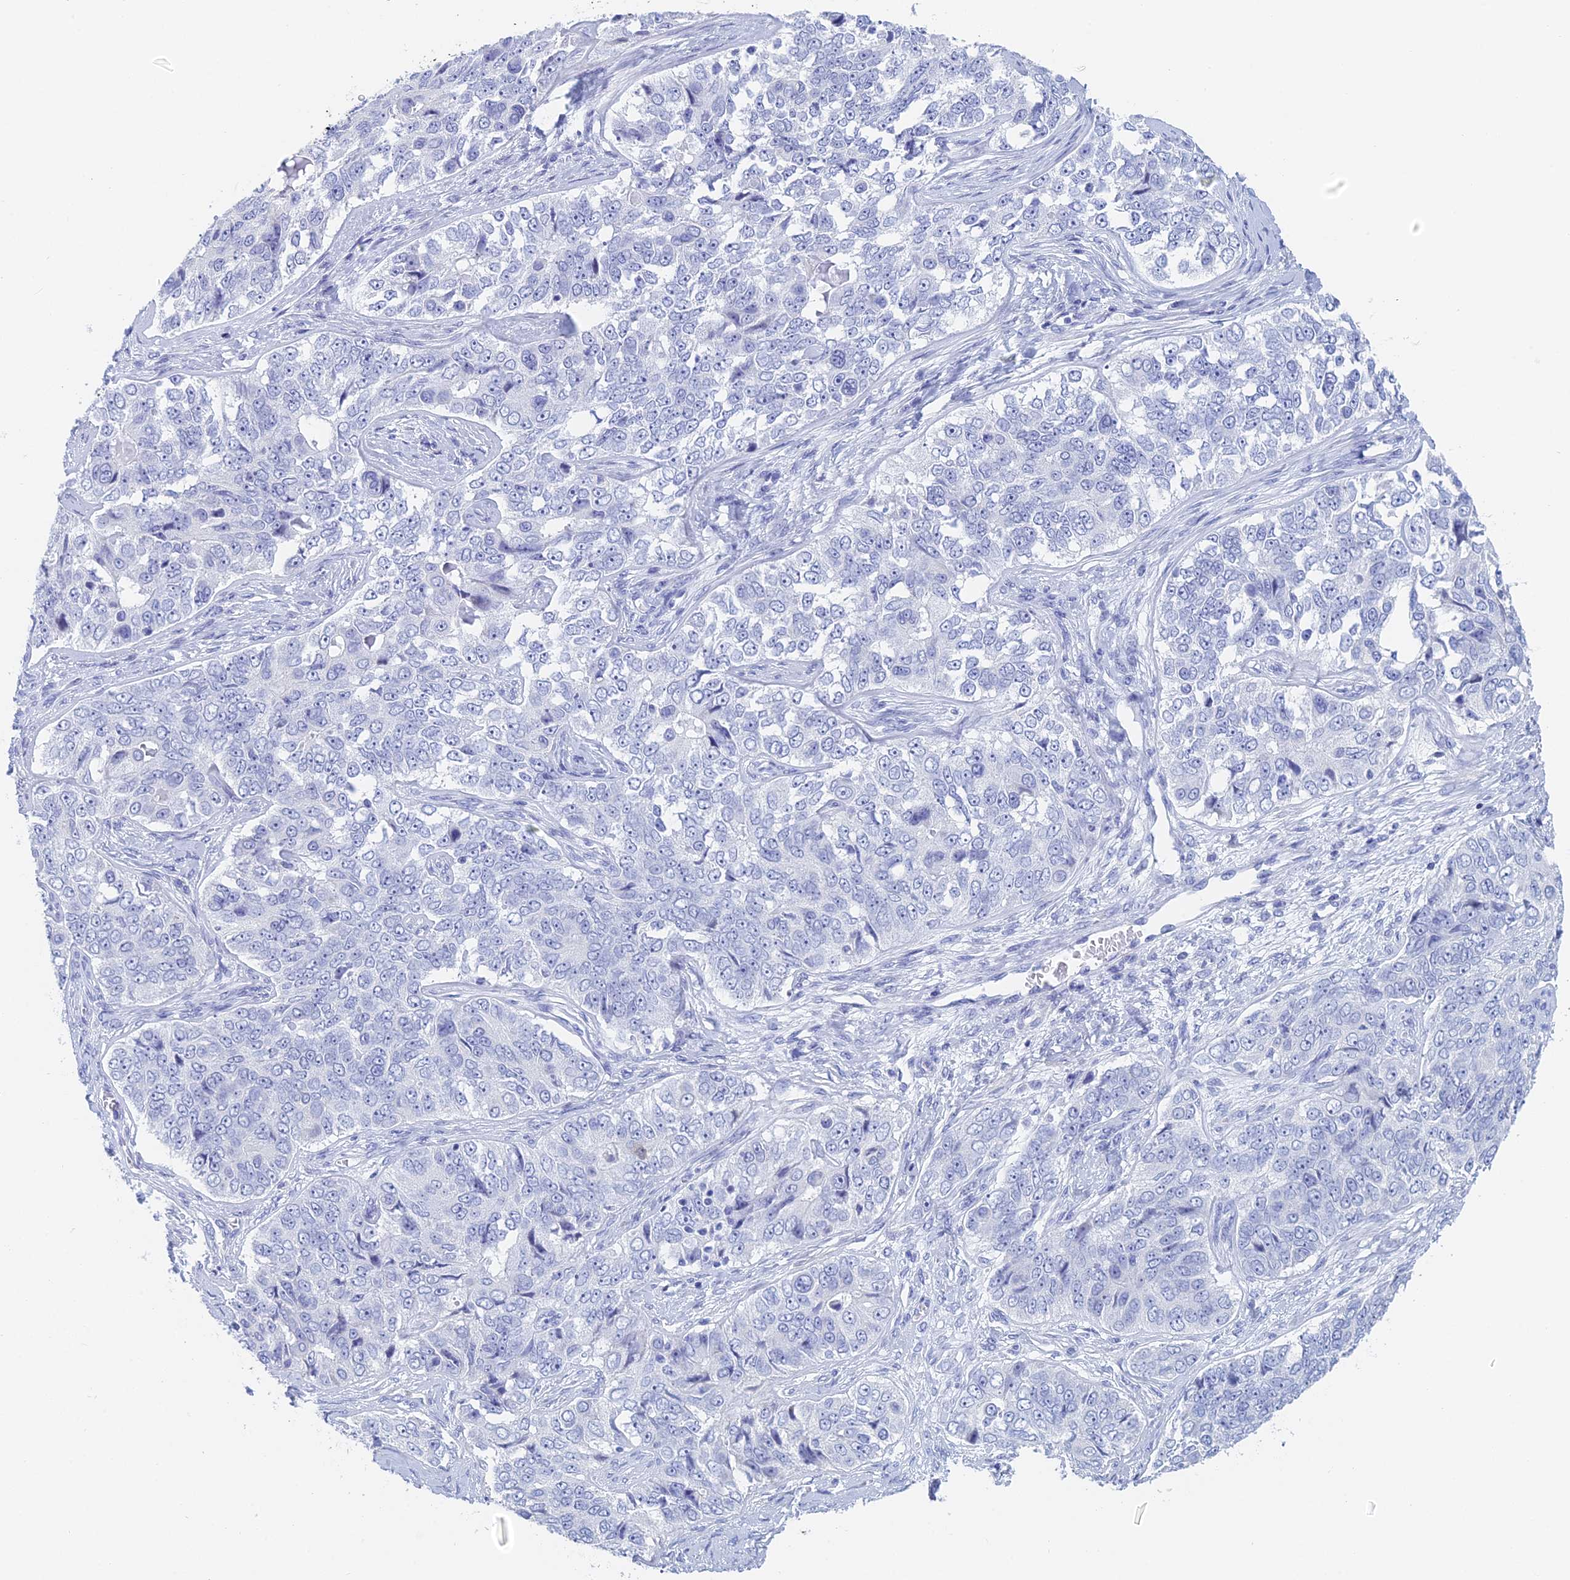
{"staining": {"intensity": "negative", "quantity": "none", "location": "none"}, "tissue": "ovarian cancer", "cell_type": "Tumor cells", "image_type": "cancer", "snomed": [{"axis": "morphology", "description": "Carcinoma, endometroid"}, {"axis": "topography", "description": "Ovary"}], "caption": "Immunohistochemistry image of neoplastic tissue: ovarian endometroid carcinoma stained with DAB displays no significant protein expression in tumor cells.", "gene": "KCNK18", "patient": {"sex": "female", "age": 51}}